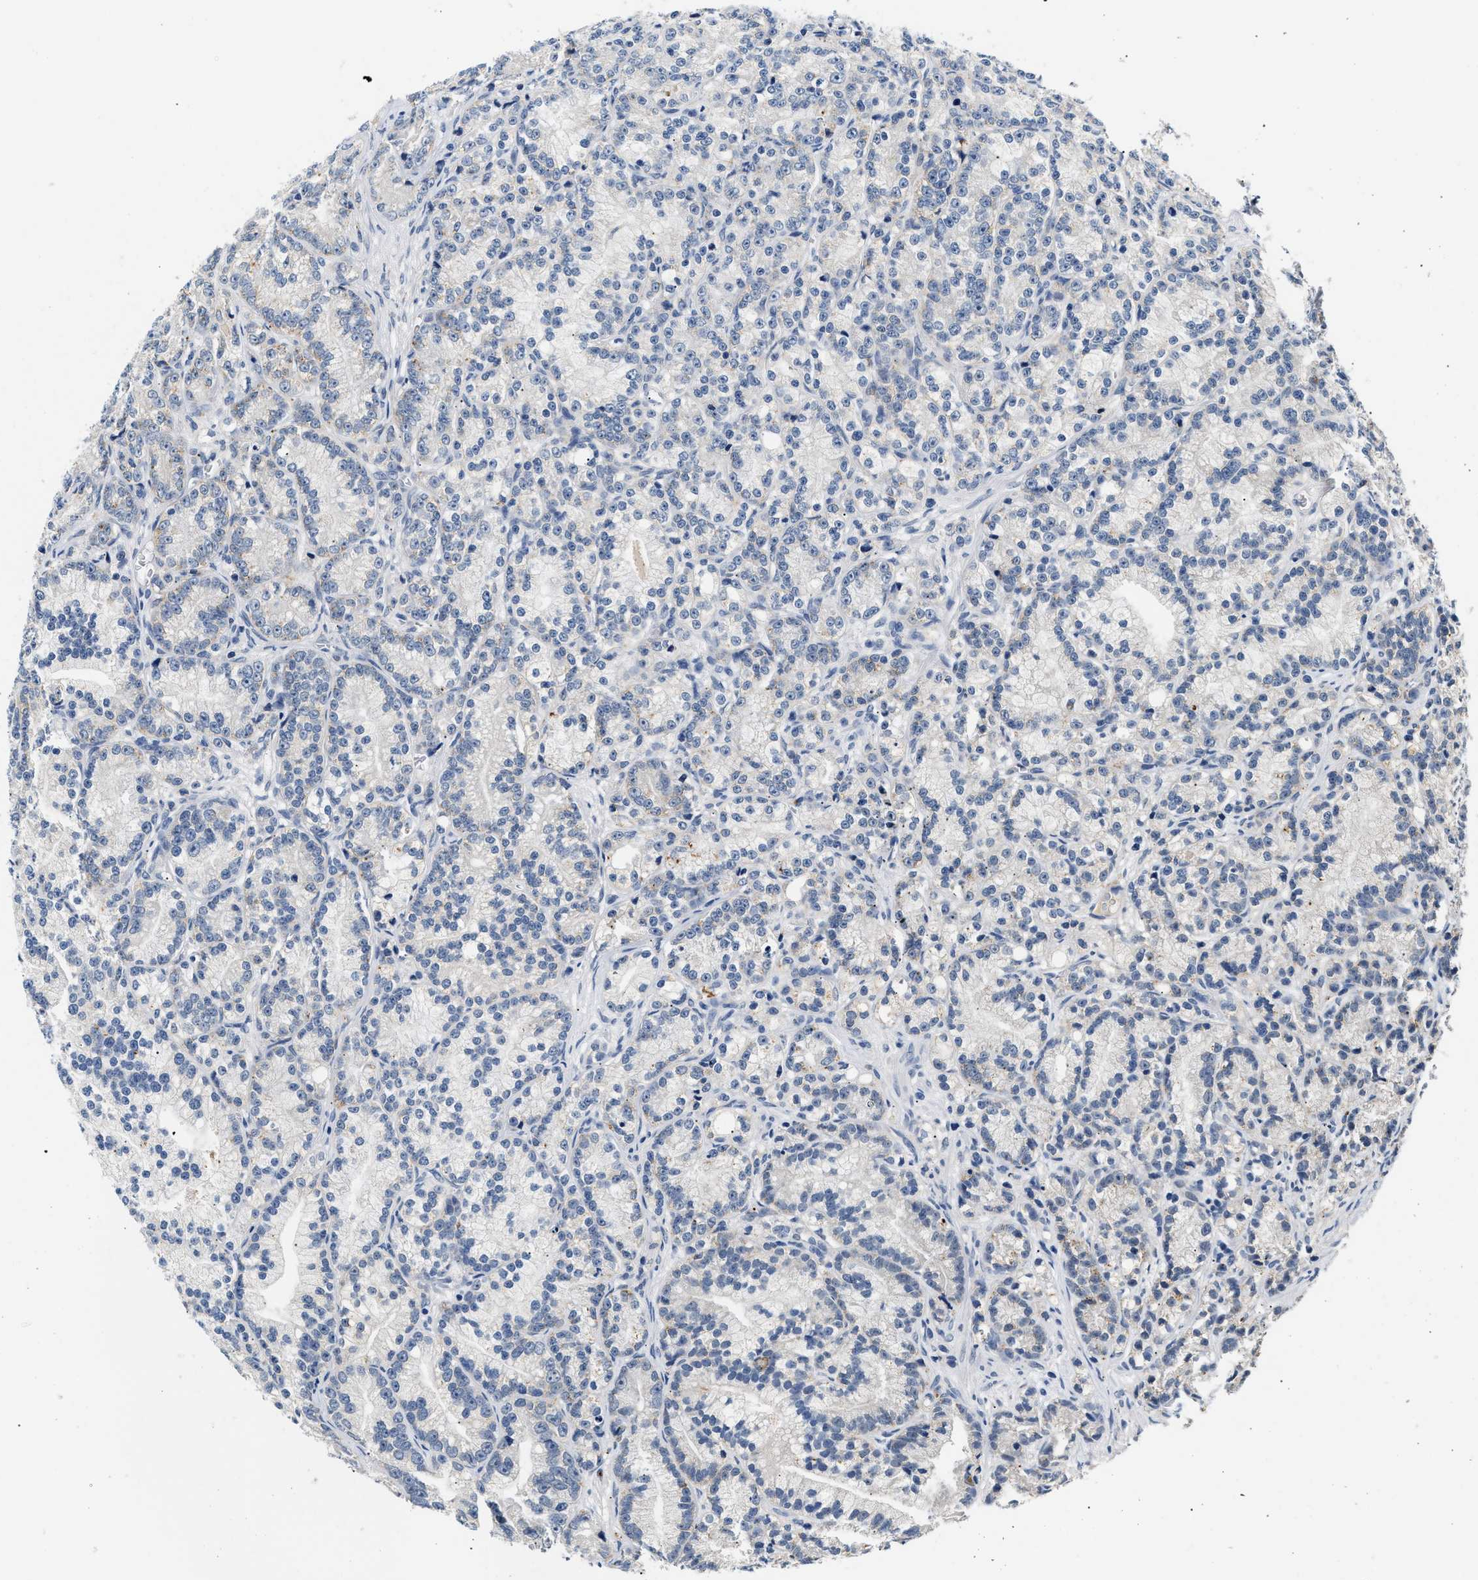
{"staining": {"intensity": "negative", "quantity": "none", "location": "none"}, "tissue": "prostate cancer", "cell_type": "Tumor cells", "image_type": "cancer", "snomed": [{"axis": "morphology", "description": "Adenocarcinoma, Low grade"}, {"axis": "topography", "description": "Prostate"}], "caption": "The micrograph displays no significant expression in tumor cells of low-grade adenocarcinoma (prostate).", "gene": "MED22", "patient": {"sex": "male", "age": 89}}